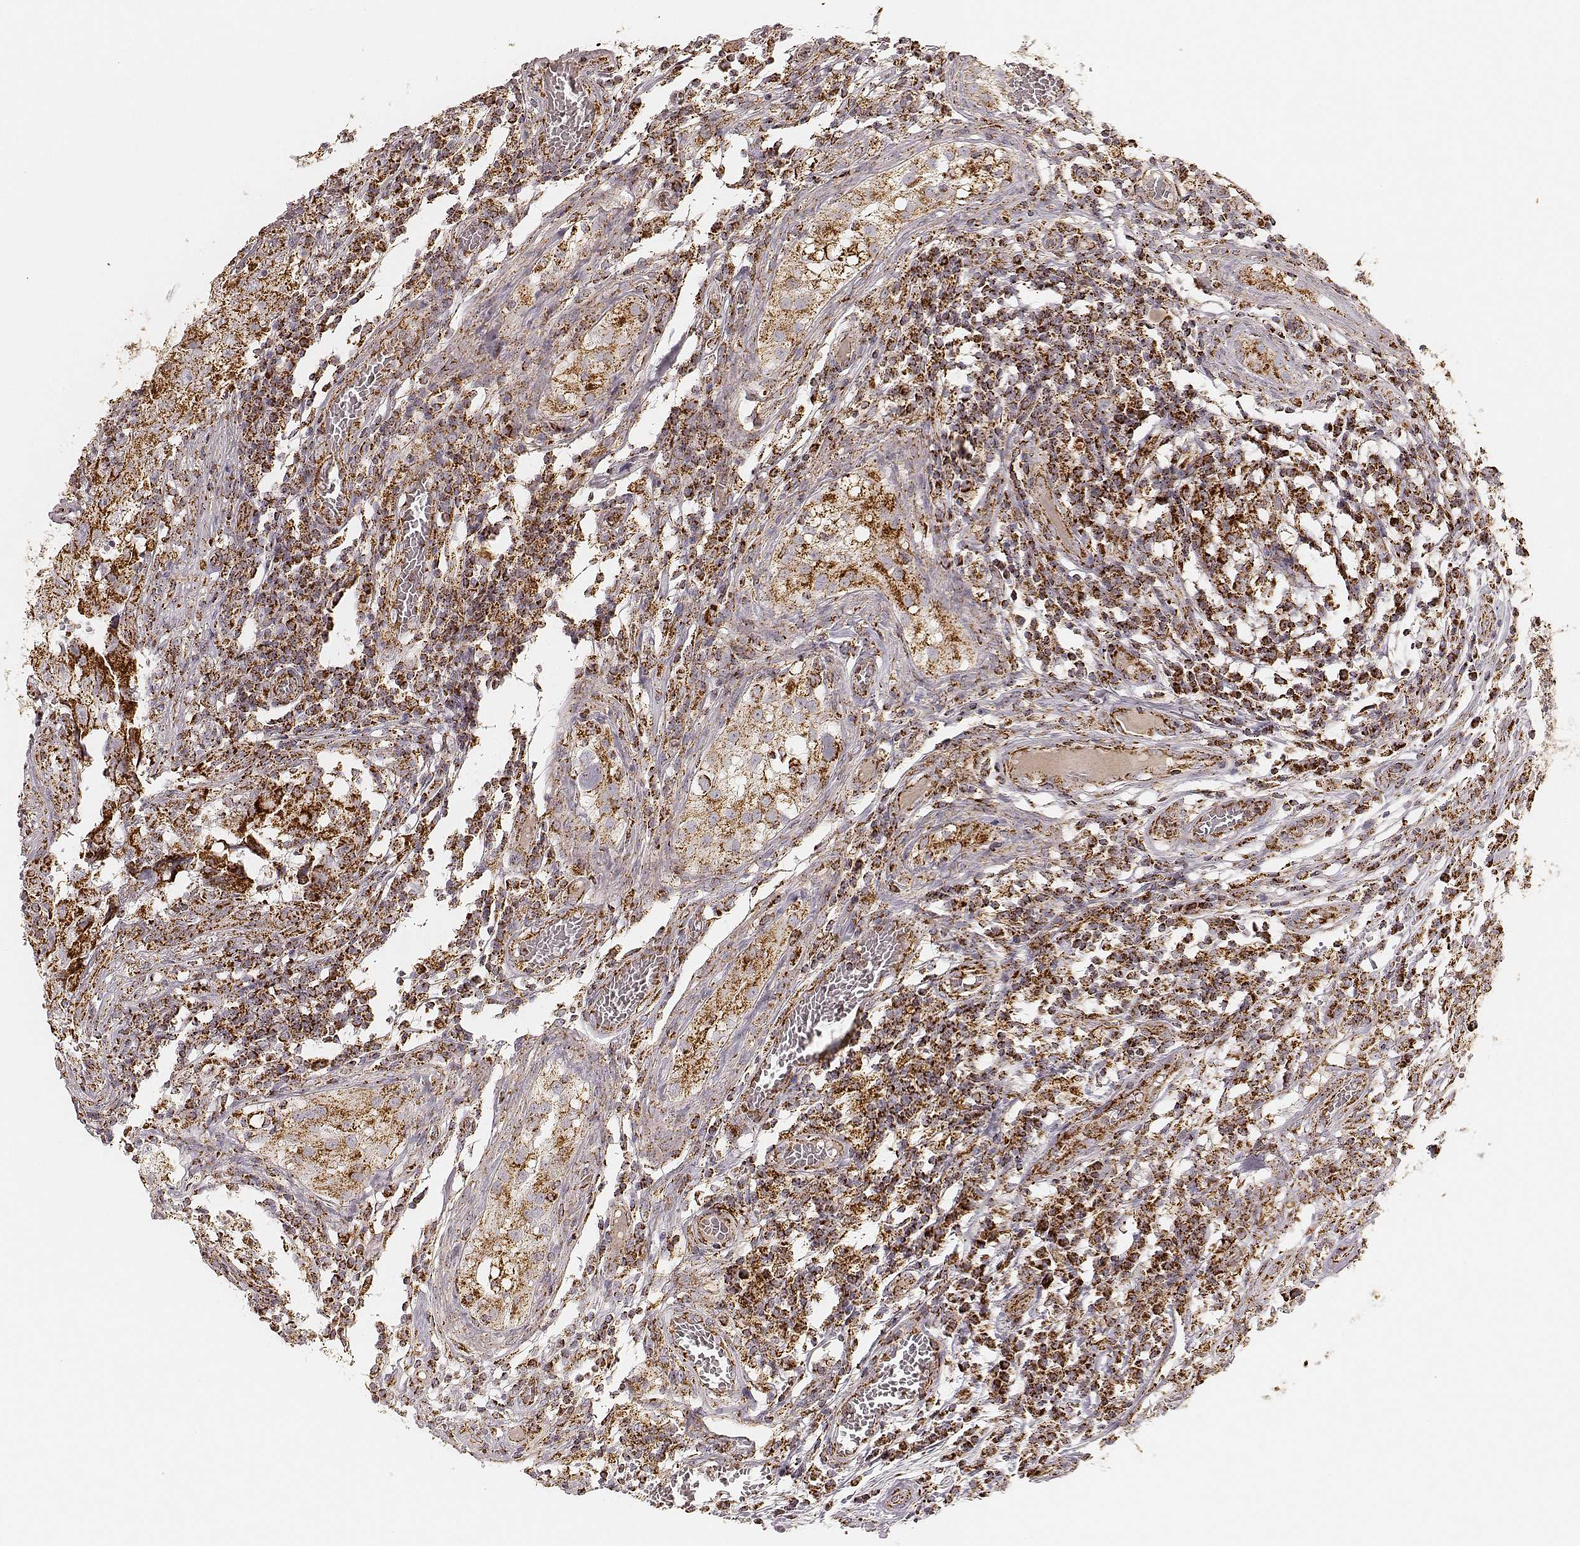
{"staining": {"intensity": "strong", "quantity": ">75%", "location": "cytoplasmic/membranous"}, "tissue": "testis cancer", "cell_type": "Tumor cells", "image_type": "cancer", "snomed": [{"axis": "morphology", "description": "Carcinoma, Embryonal, NOS"}, {"axis": "topography", "description": "Testis"}], "caption": "Human testis embryonal carcinoma stained for a protein (brown) demonstrates strong cytoplasmic/membranous positive expression in approximately >75% of tumor cells.", "gene": "CS", "patient": {"sex": "male", "age": 36}}